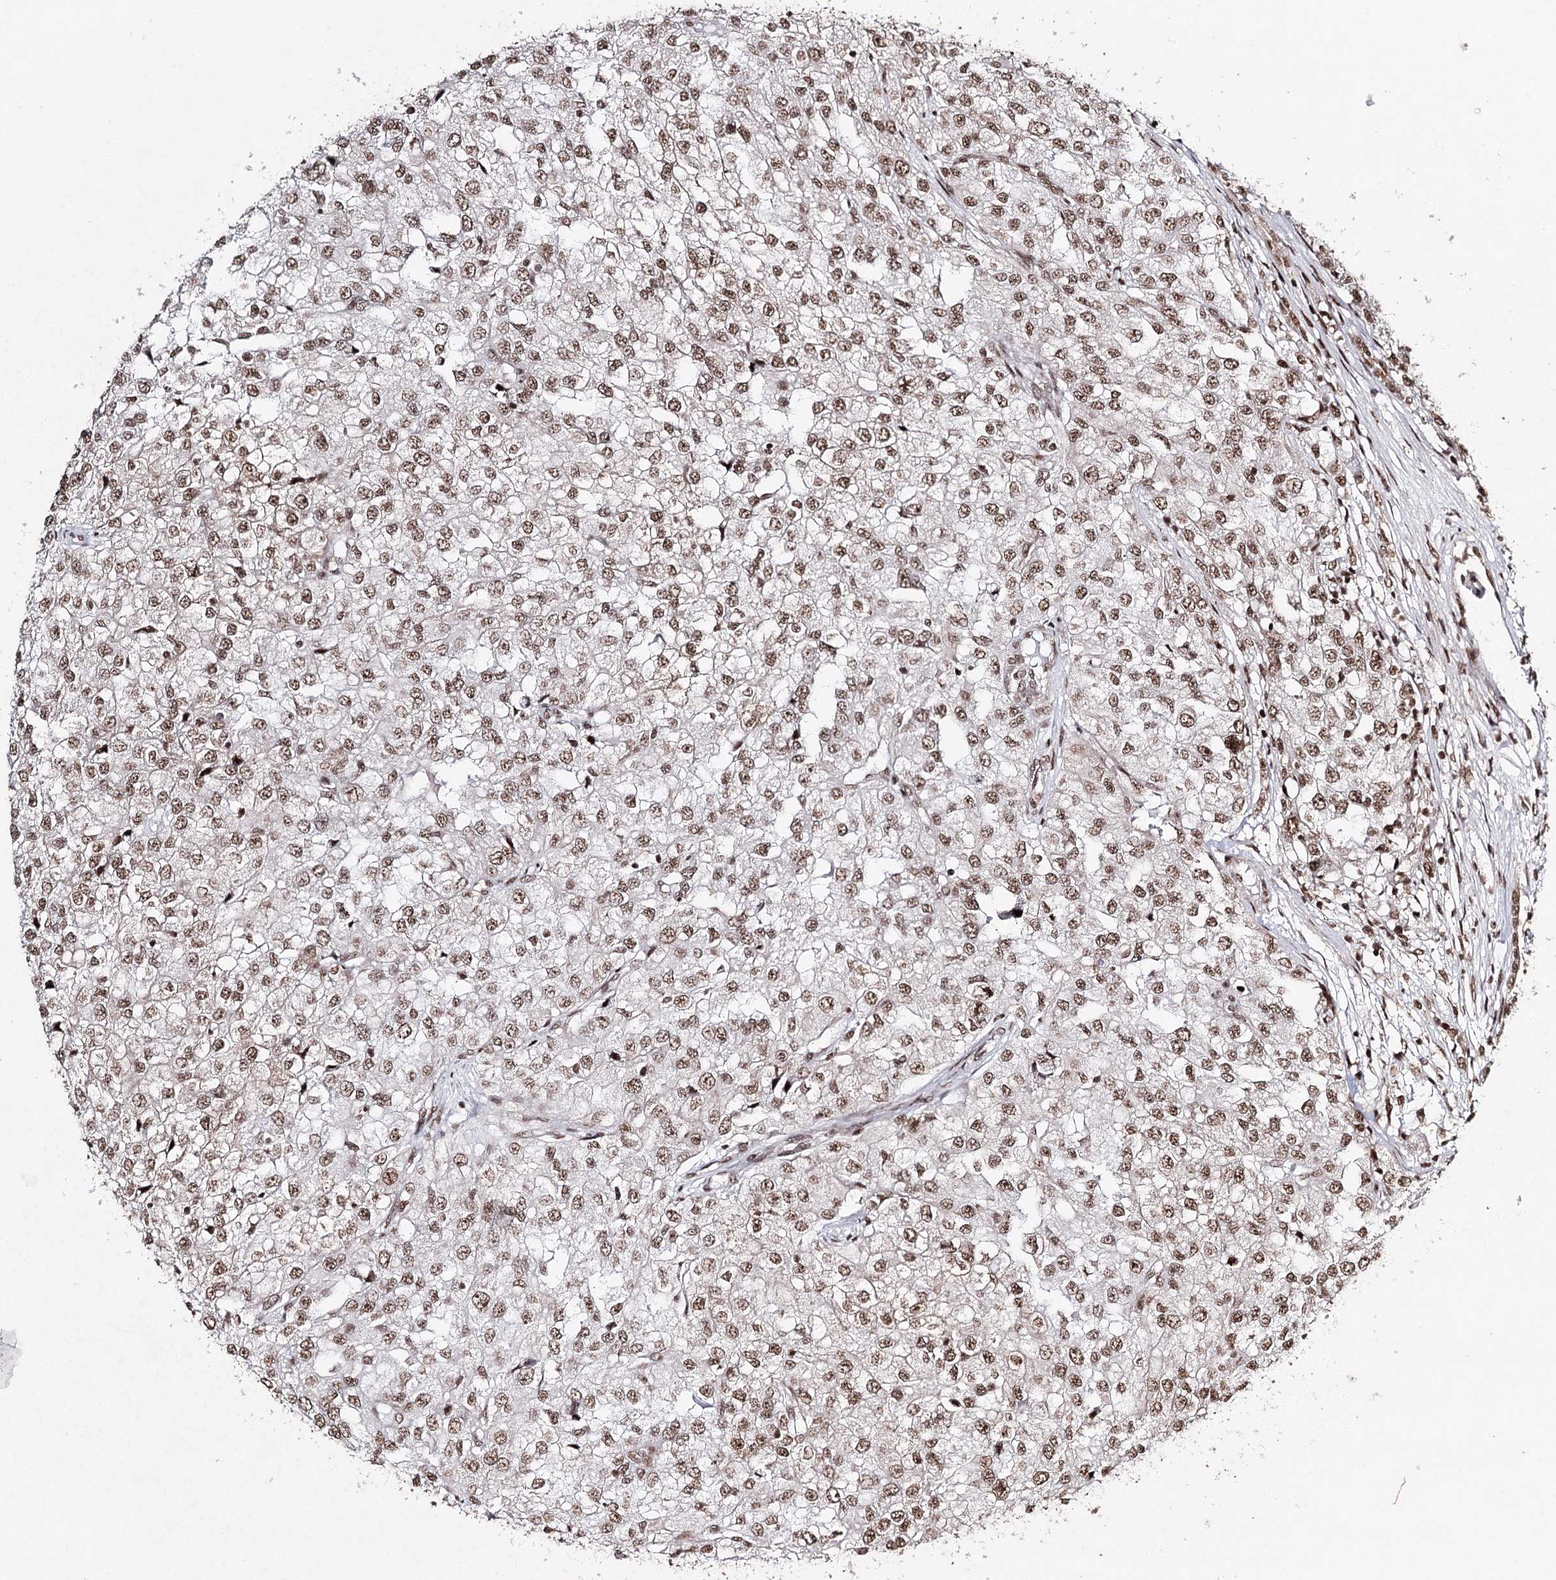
{"staining": {"intensity": "moderate", "quantity": ">75%", "location": "nuclear"}, "tissue": "renal cancer", "cell_type": "Tumor cells", "image_type": "cancer", "snomed": [{"axis": "morphology", "description": "Adenocarcinoma, NOS"}, {"axis": "topography", "description": "Kidney"}], "caption": "A medium amount of moderate nuclear staining is appreciated in about >75% of tumor cells in renal cancer tissue.", "gene": "PDCD4", "patient": {"sex": "female", "age": 54}}